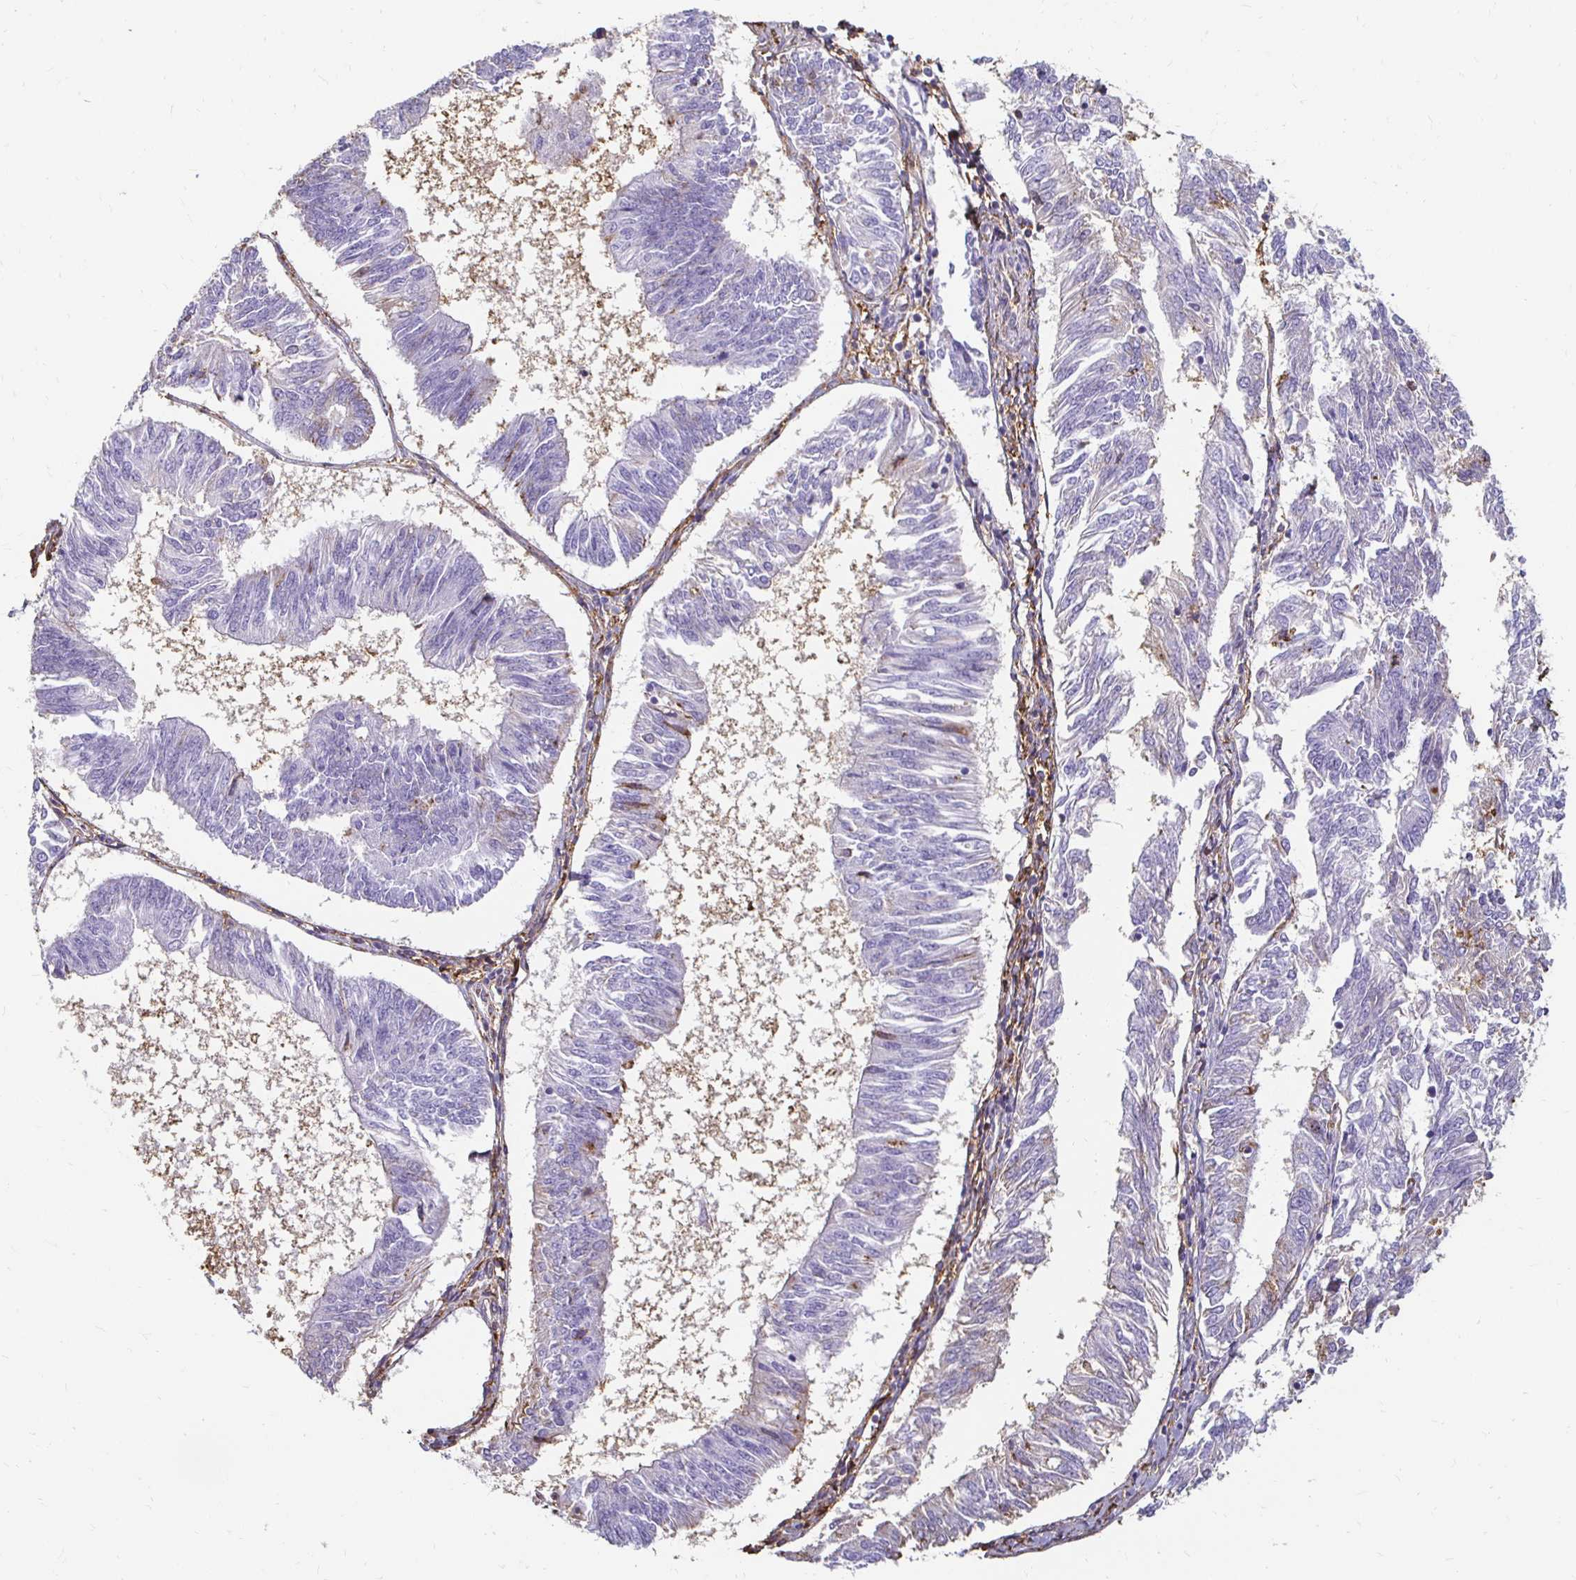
{"staining": {"intensity": "negative", "quantity": "none", "location": "none"}, "tissue": "endometrial cancer", "cell_type": "Tumor cells", "image_type": "cancer", "snomed": [{"axis": "morphology", "description": "Adenocarcinoma, NOS"}, {"axis": "topography", "description": "Endometrium"}], "caption": "IHC micrograph of neoplastic tissue: adenocarcinoma (endometrial) stained with DAB demonstrates no significant protein staining in tumor cells. (Immunohistochemistry, brightfield microscopy, high magnification).", "gene": "TAS1R3", "patient": {"sex": "female", "age": 58}}